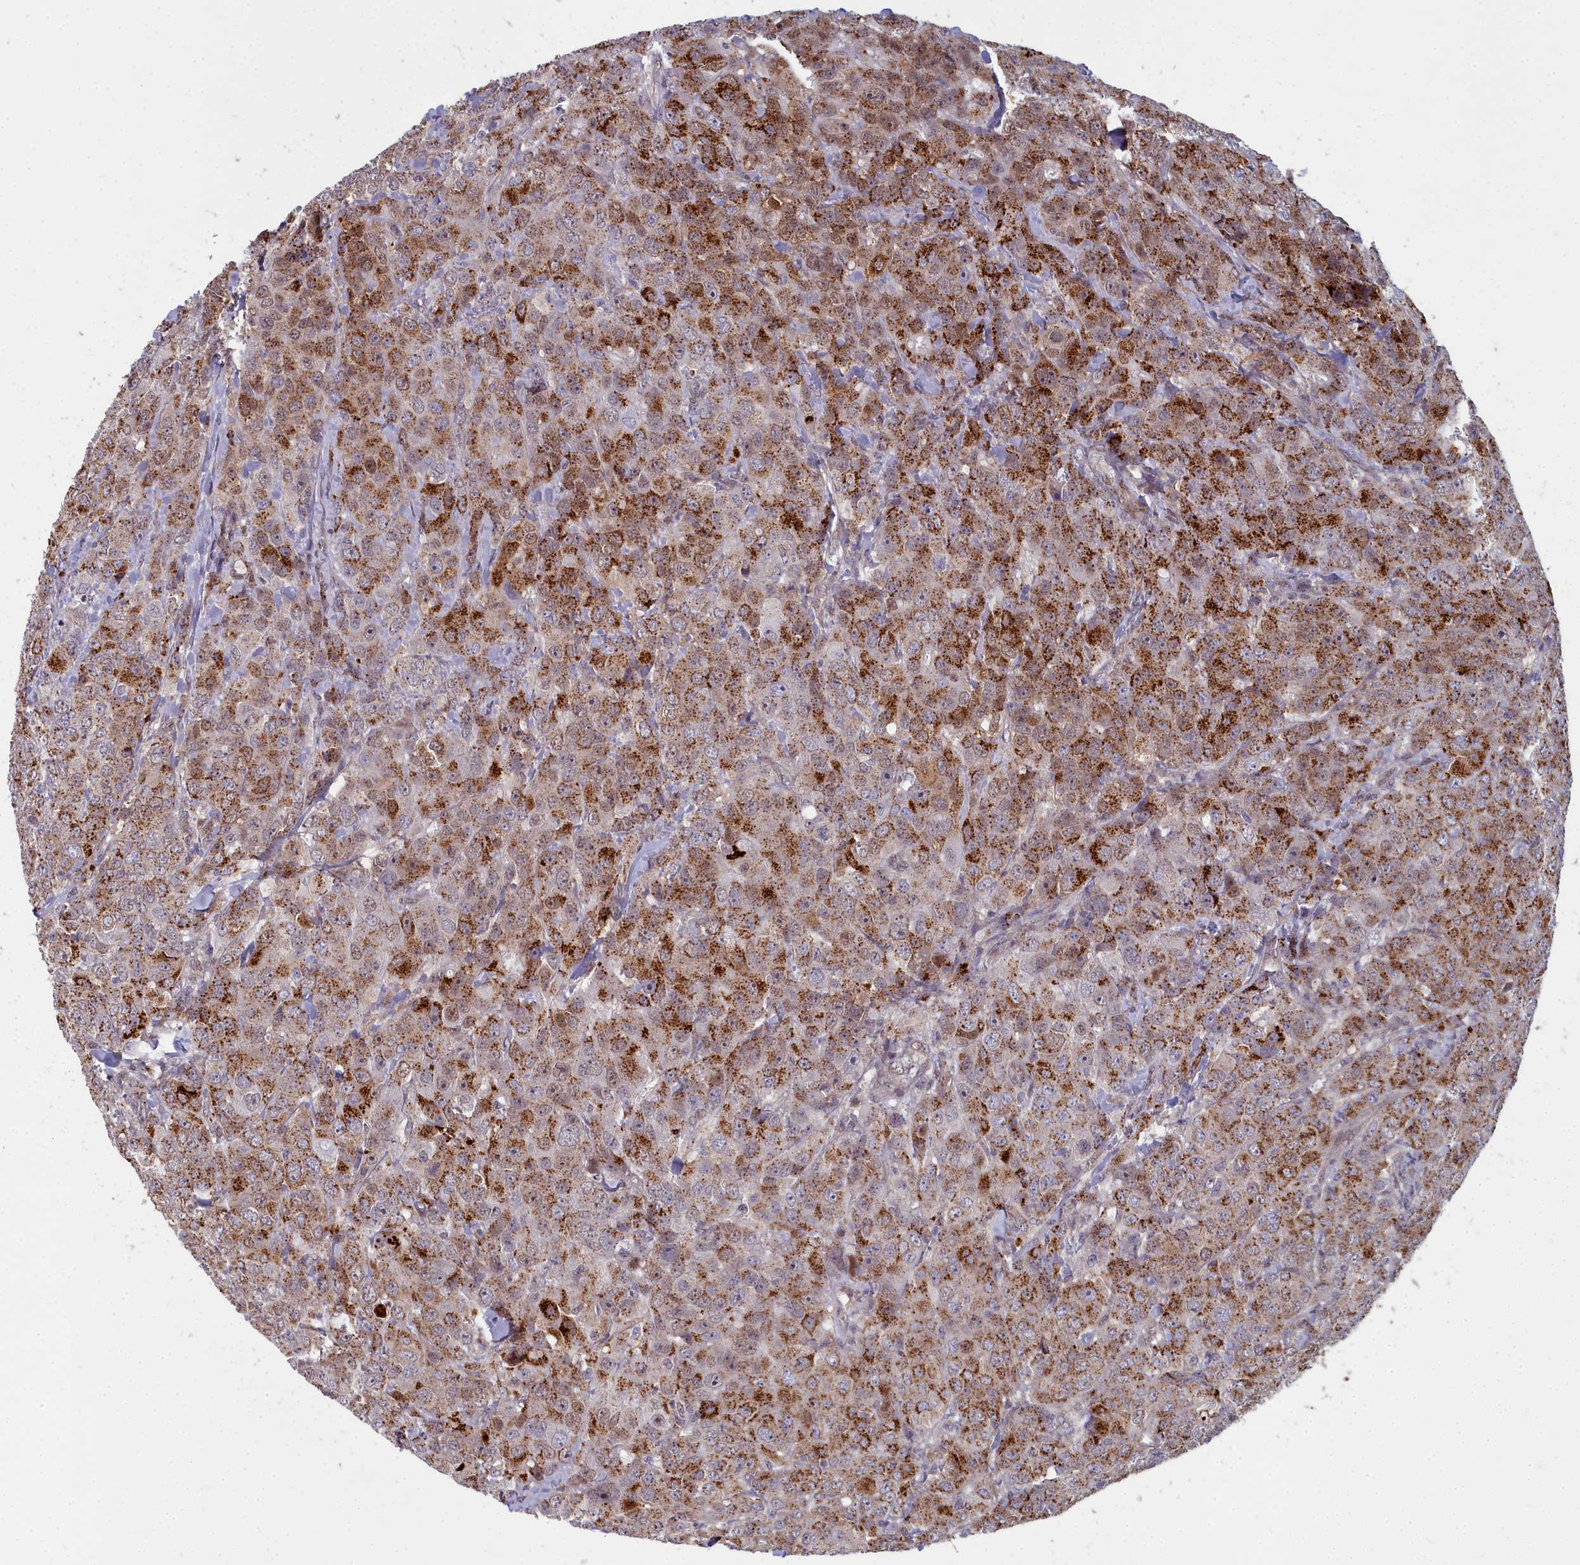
{"staining": {"intensity": "strong", "quantity": ">75%", "location": "cytoplasmic/membranous"}, "tissue": "breast cancer", "cell_type": "Tumor cells", "image_type": "cancer", "snomed": [{"axis": "morphology", "description": "Duct carcinoma"}, {"axis": "topography", "description": "Breast"}], "caption": "Human invasive ductal carcinoma (breast) stained with a protein marker shows strong staining in tumor cells.", "gene": "ZNF626", "patient": {"sex": "female", "age": 43}}